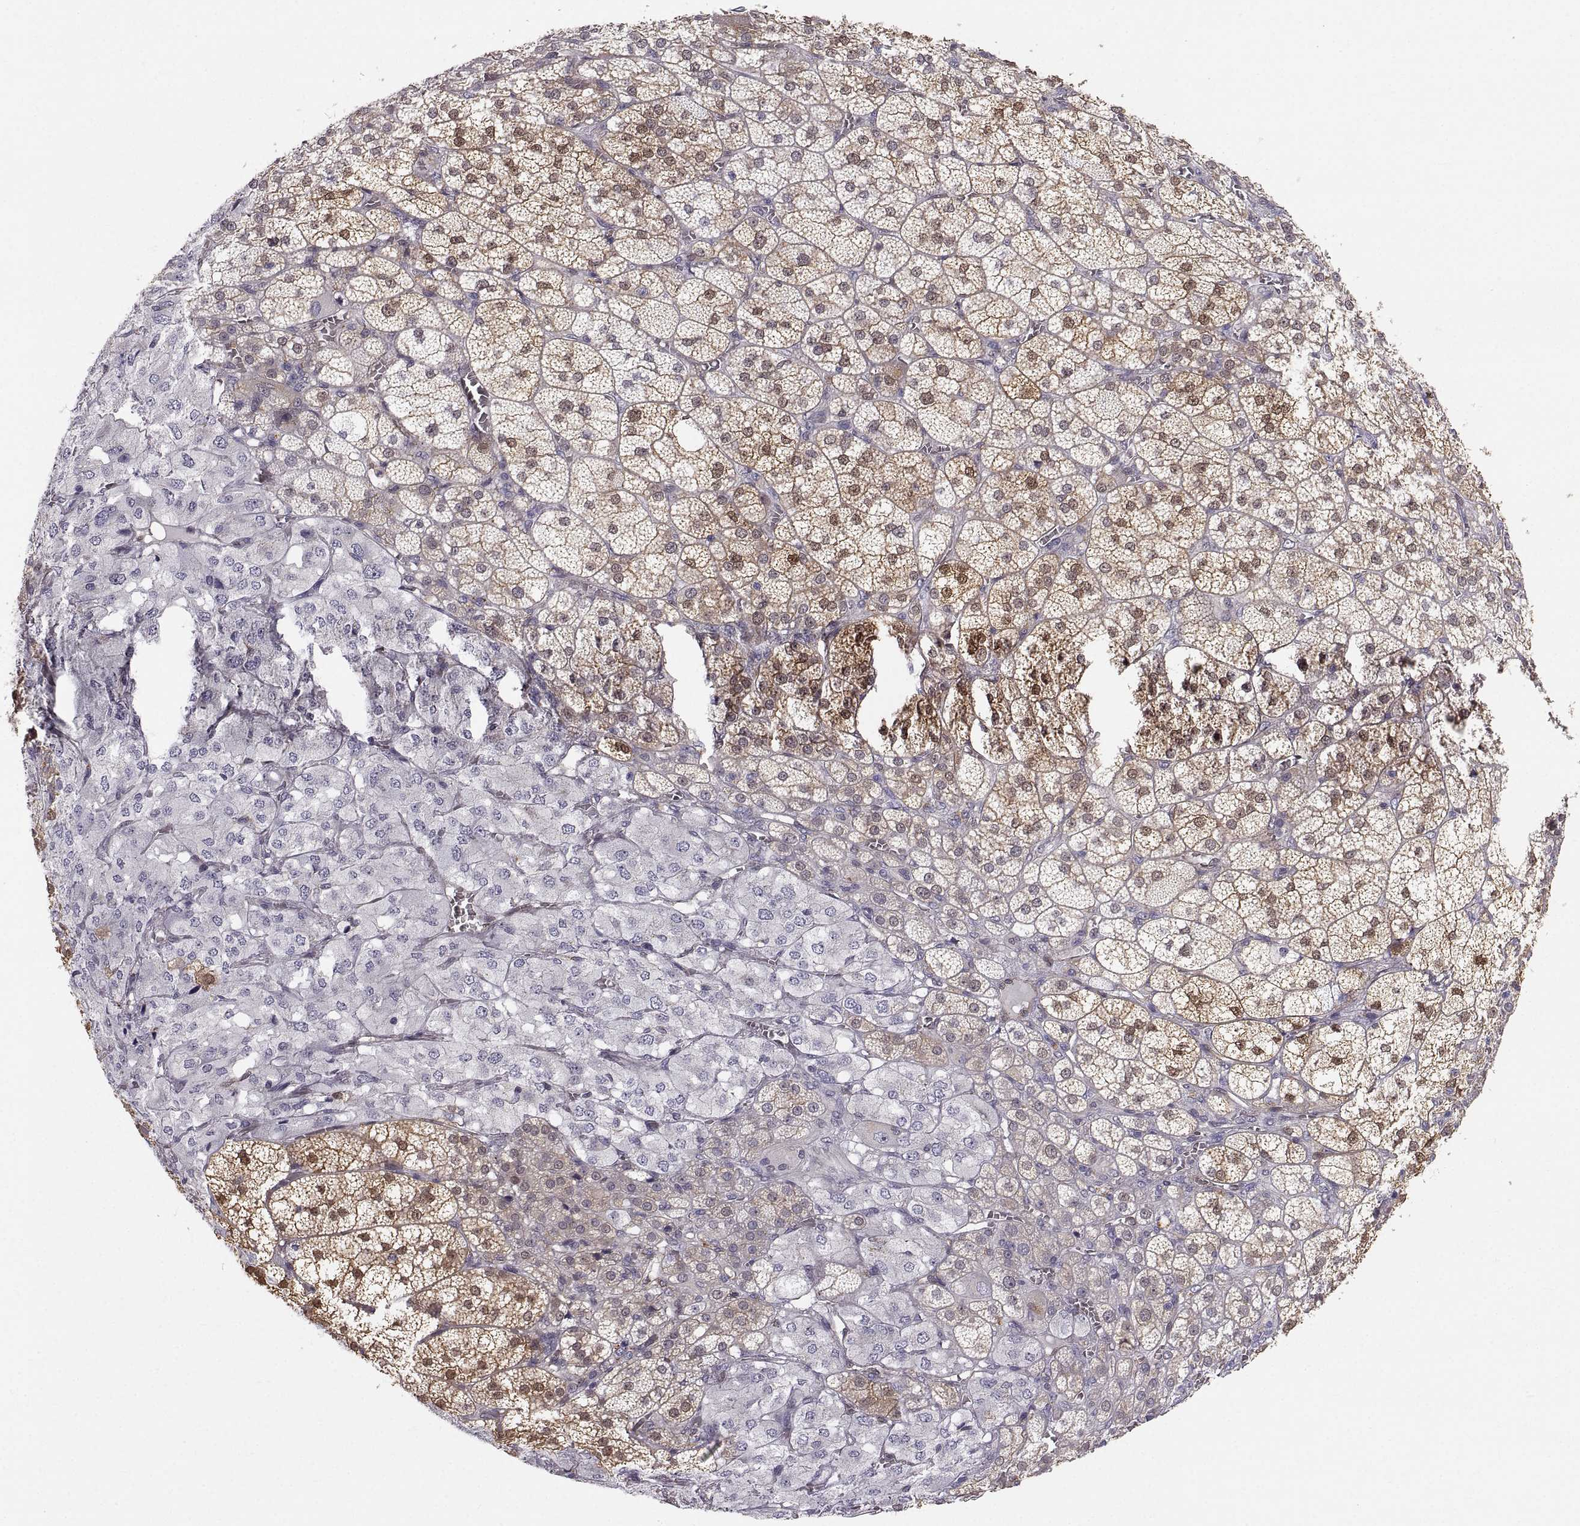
{"staining": {"intensity": "moderate", "quantity": "25%-75%", "location": "cytoplasmic/membranous,nuclear"}, "tissue": "adrenal gland", "cell_type": "Glandular cells", "image_type": "normal", "snomed": [{"axis": "morphology", "description": "Normal tissue, NOS"}, {"axis": "topography", "description": "Adrenal gland"}], "caption": "The image exhibits a brown stain indicating the presence of a protein in the cytoplasmic/membranous,nuclear of glandular cells in adrenal gland. The protein is shown in brown color, while the nuclei are stained blue.", "gene": "PGM5", "patient": {"sex": "female", "age": 60}}